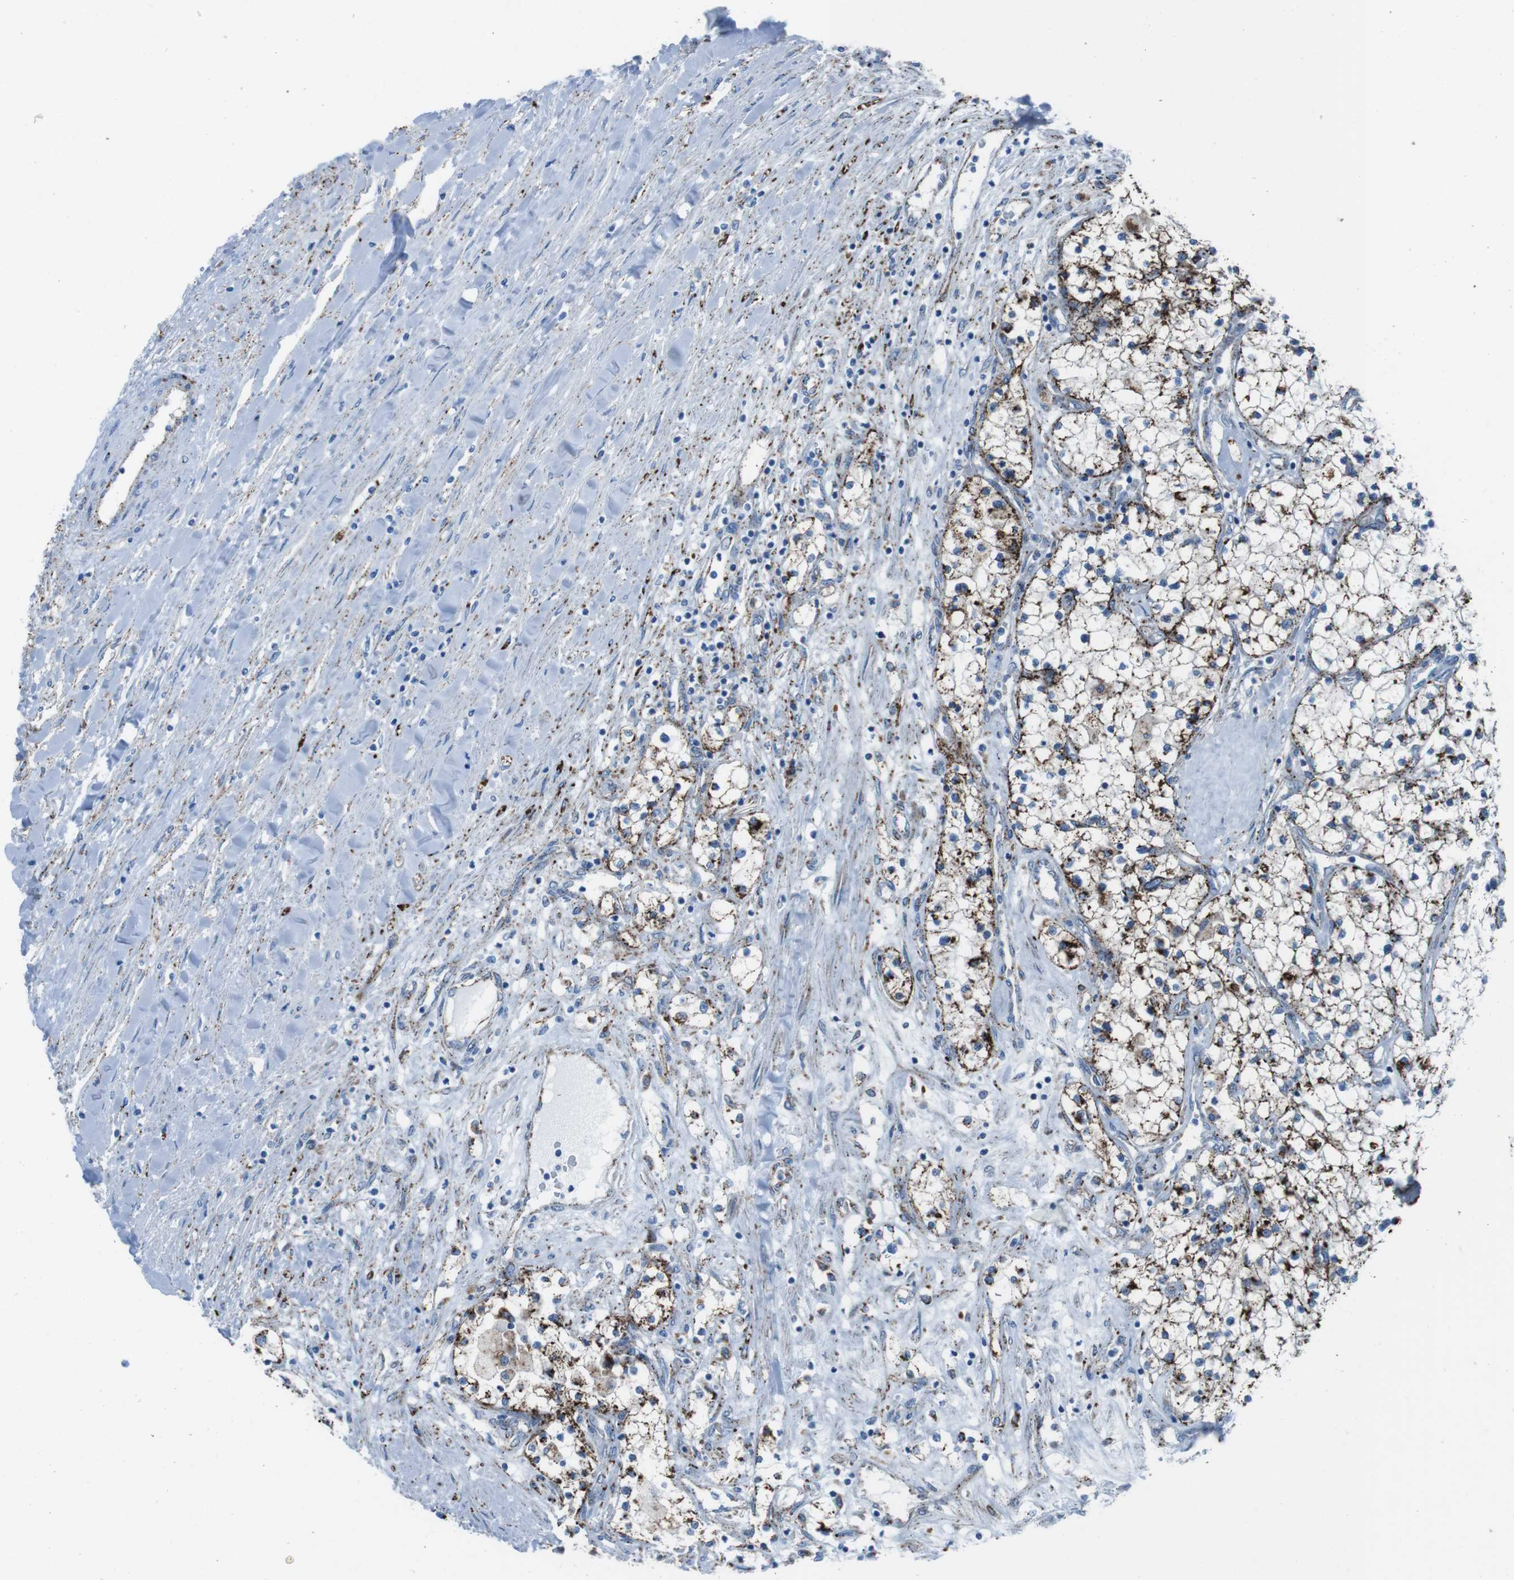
{"staining": {"intensity": "strong", "quantity": "25%-75%", "location": "cytoplasmic/membranous"}, "tissue": "renal cancer", "cell_type": "Tumor cells", "image_type": "cancer", "snomed": [{"axis": "morphology", "description": "Adenocarcinoma, NOS"}, {"axis": "topography", "description": "Kidney"}], "caption": "Immunohistochemistry (IHC) staining of adenocarcinoma (renal), which demonstrates high levels of strong cytoplasmic/membranous staining in approximately 25%-75% of tumor cells indicating strong cytoplasmic/membranous protein positivity. The staining was performed using DAB (brown) for protein detection and nuclei were counterstained in hematoxylin (blue).", "gene": "SCARB2", "patient": {"sex": "male", "age": 68}}